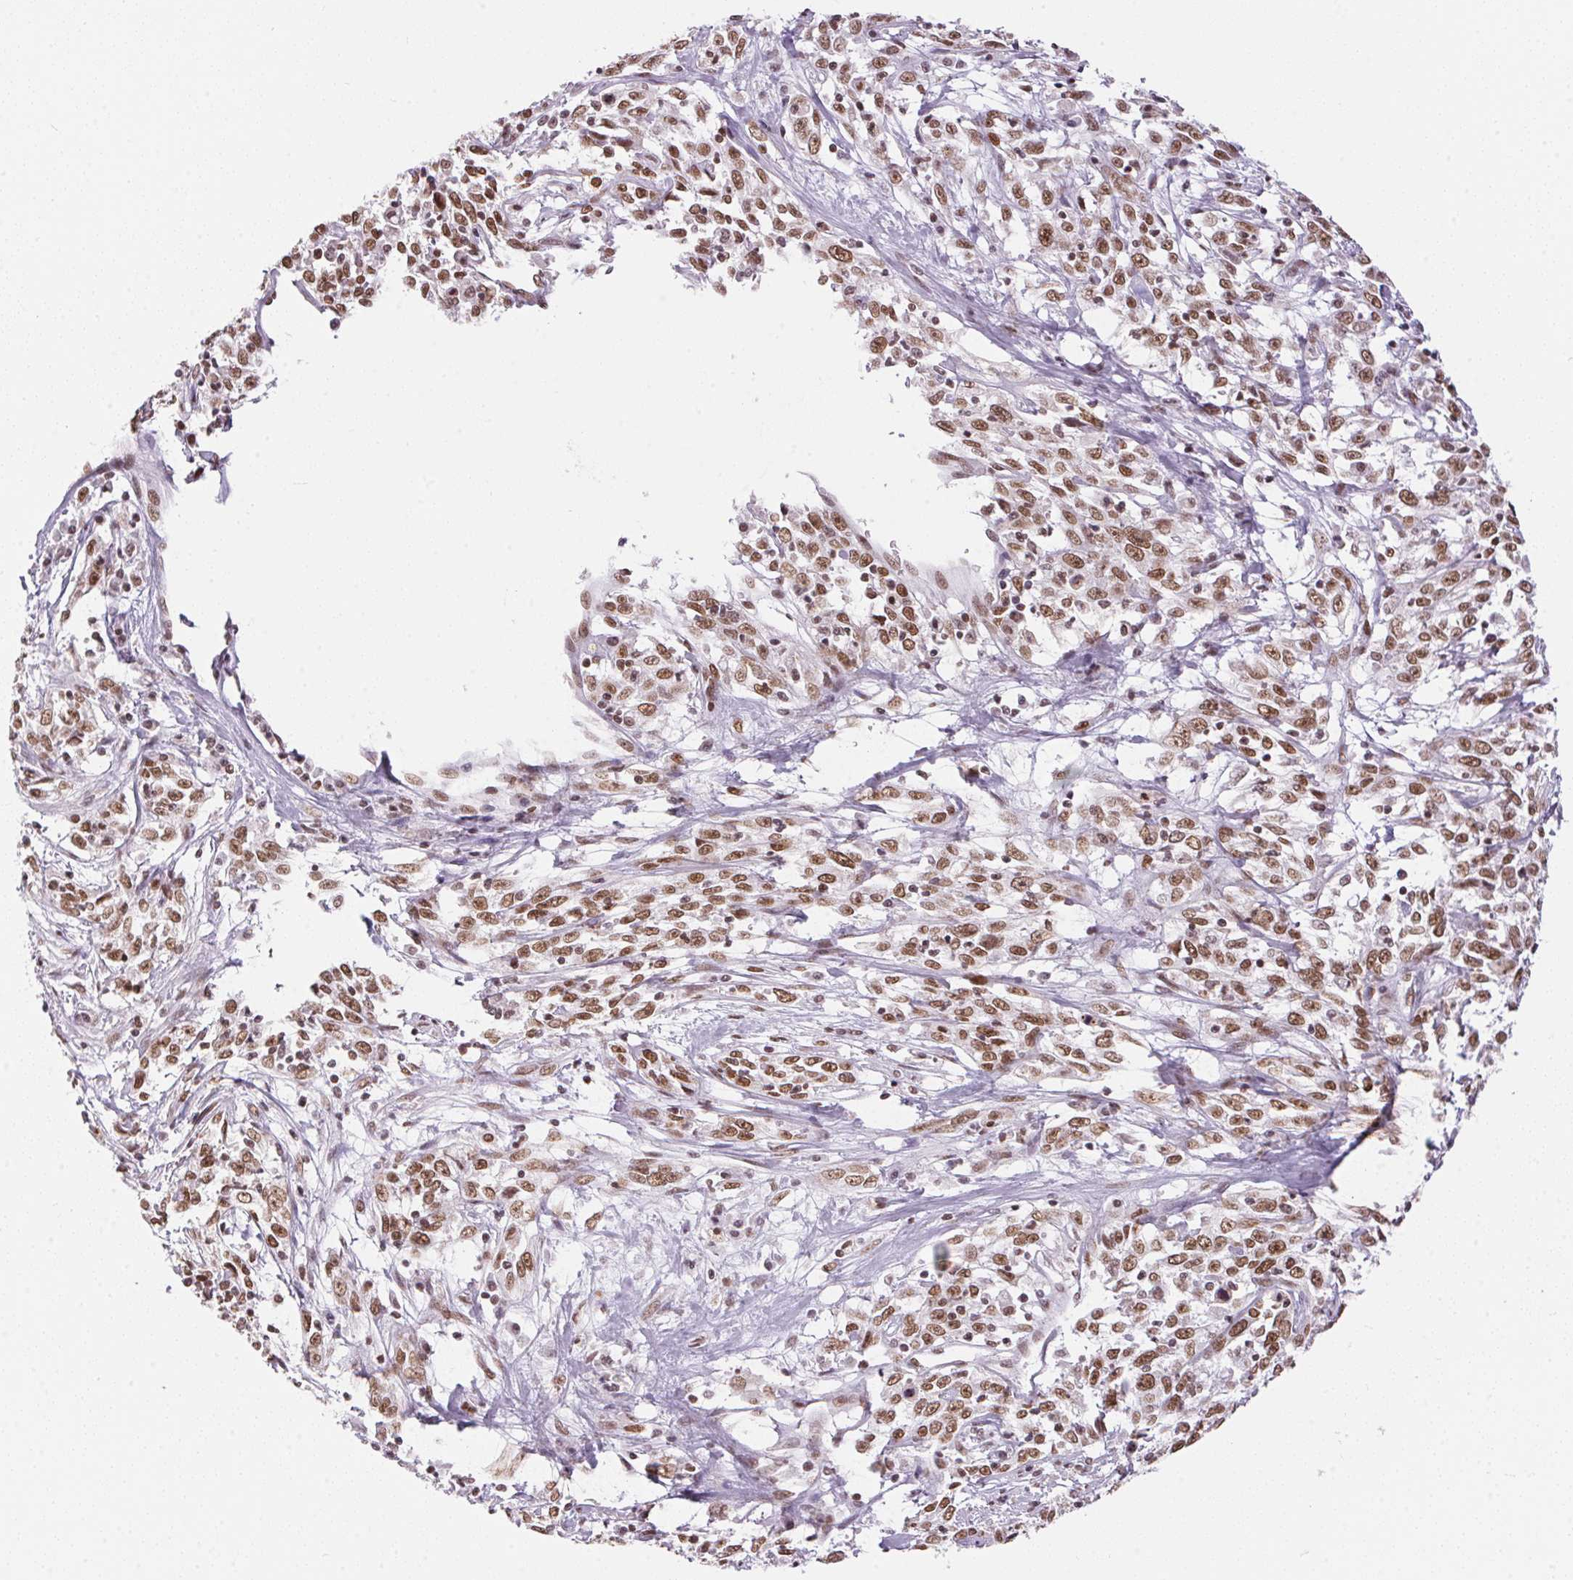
{"staining": {"intensity": "moderate", "quantity": ">75%", "location": "nuclear"}, "tissue": "cervical cancer", "cell_type": "Tumor cells", "image_type": "cancer", "snomed": [{"axis": "morphology", "description": "Adenocarcinoma, NOS"}, {"axis": "topography", "description": "Cervix"}], "caption": "Immunohistochemical staining of cervical cancer shows moderate nuclear protein expression in about >75% of tumor cells.", "gene": "NFE2L1", "patient": {"sex": "female", "age": 40}}